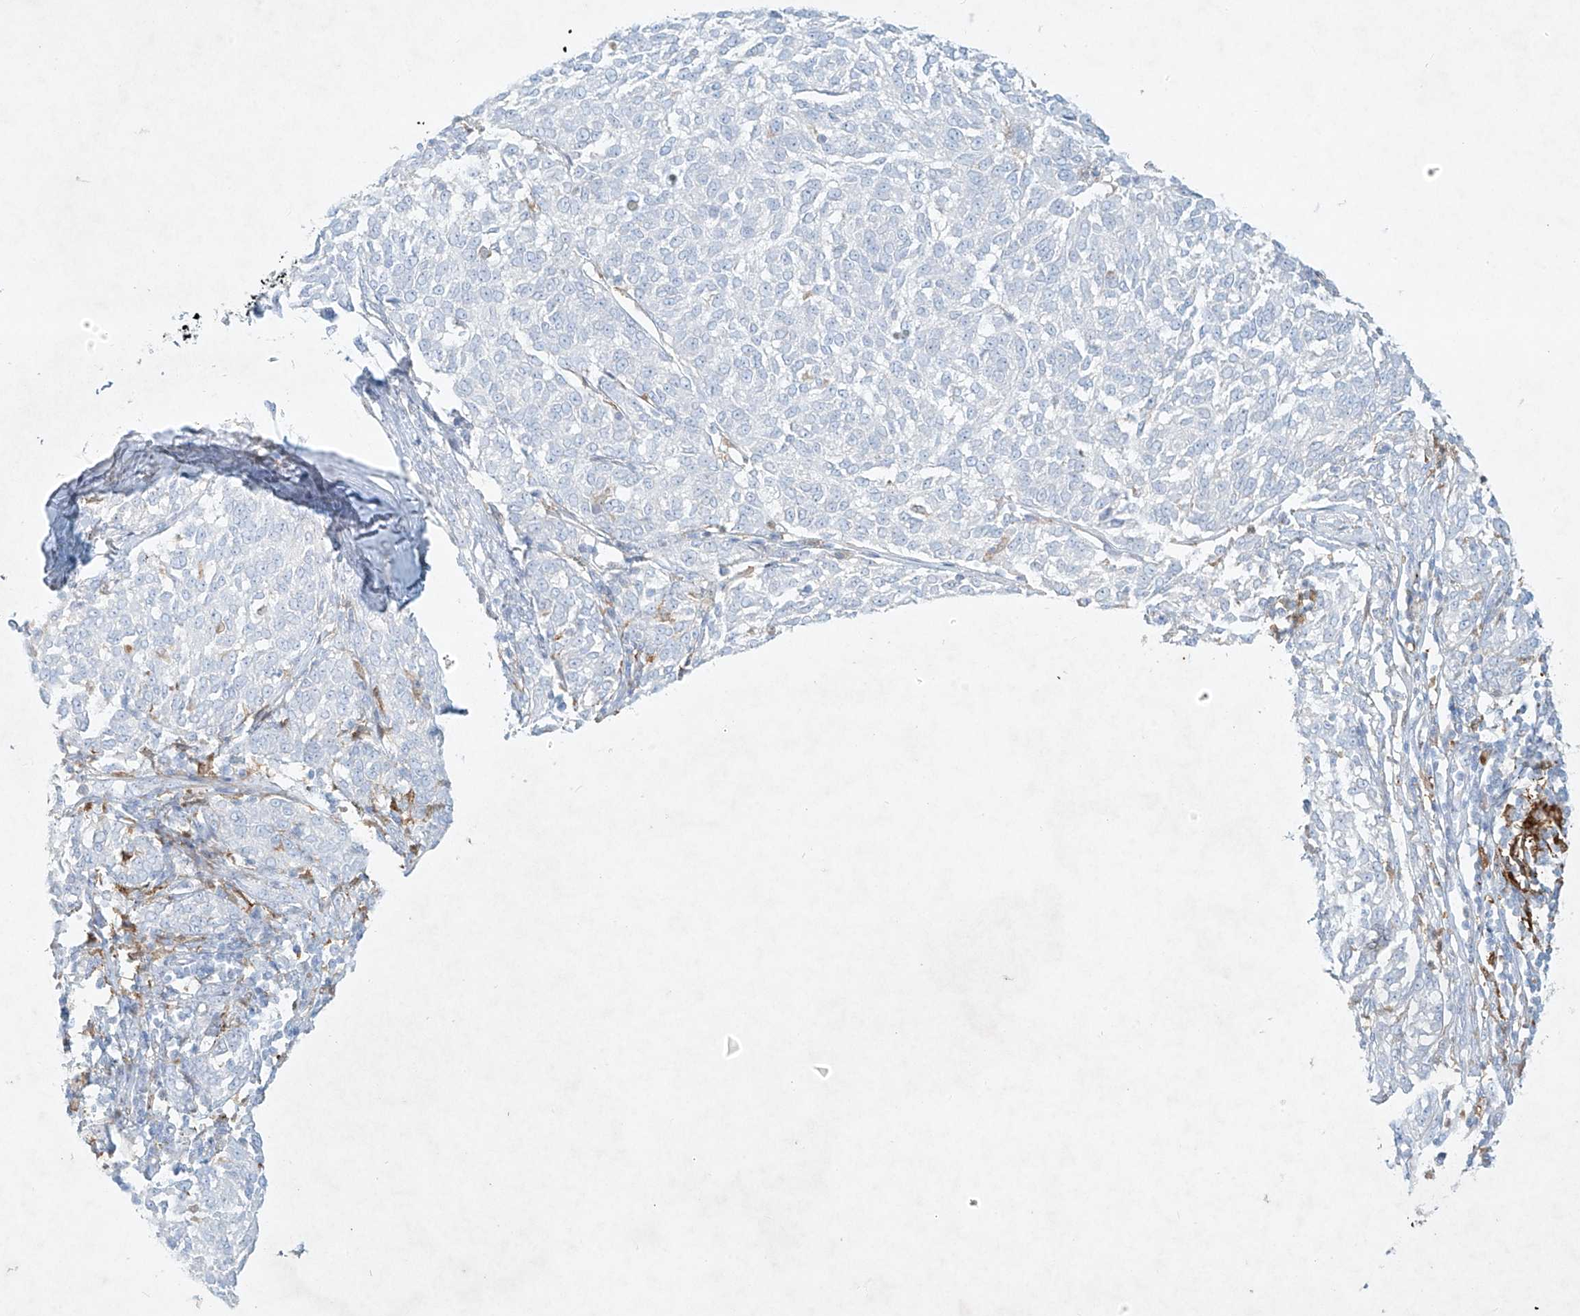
{"staining": {"intensity": "negative", "quantity": "none", "location": "none"}, "tissue": "melanoma", "cell_type": "Tumor cells", "image_type": "cancer", "snomed": [{"axis": "morphology", "description": "Malignant melanoma, NOS"}, {"axis": "topography", "description": "Skin"}], "caption": "Immunohistochemistry of human melanoma exhibits no expression in tumor cells.", "gene": "PLEK", "patient": {"sex": "female", "age": 72}}